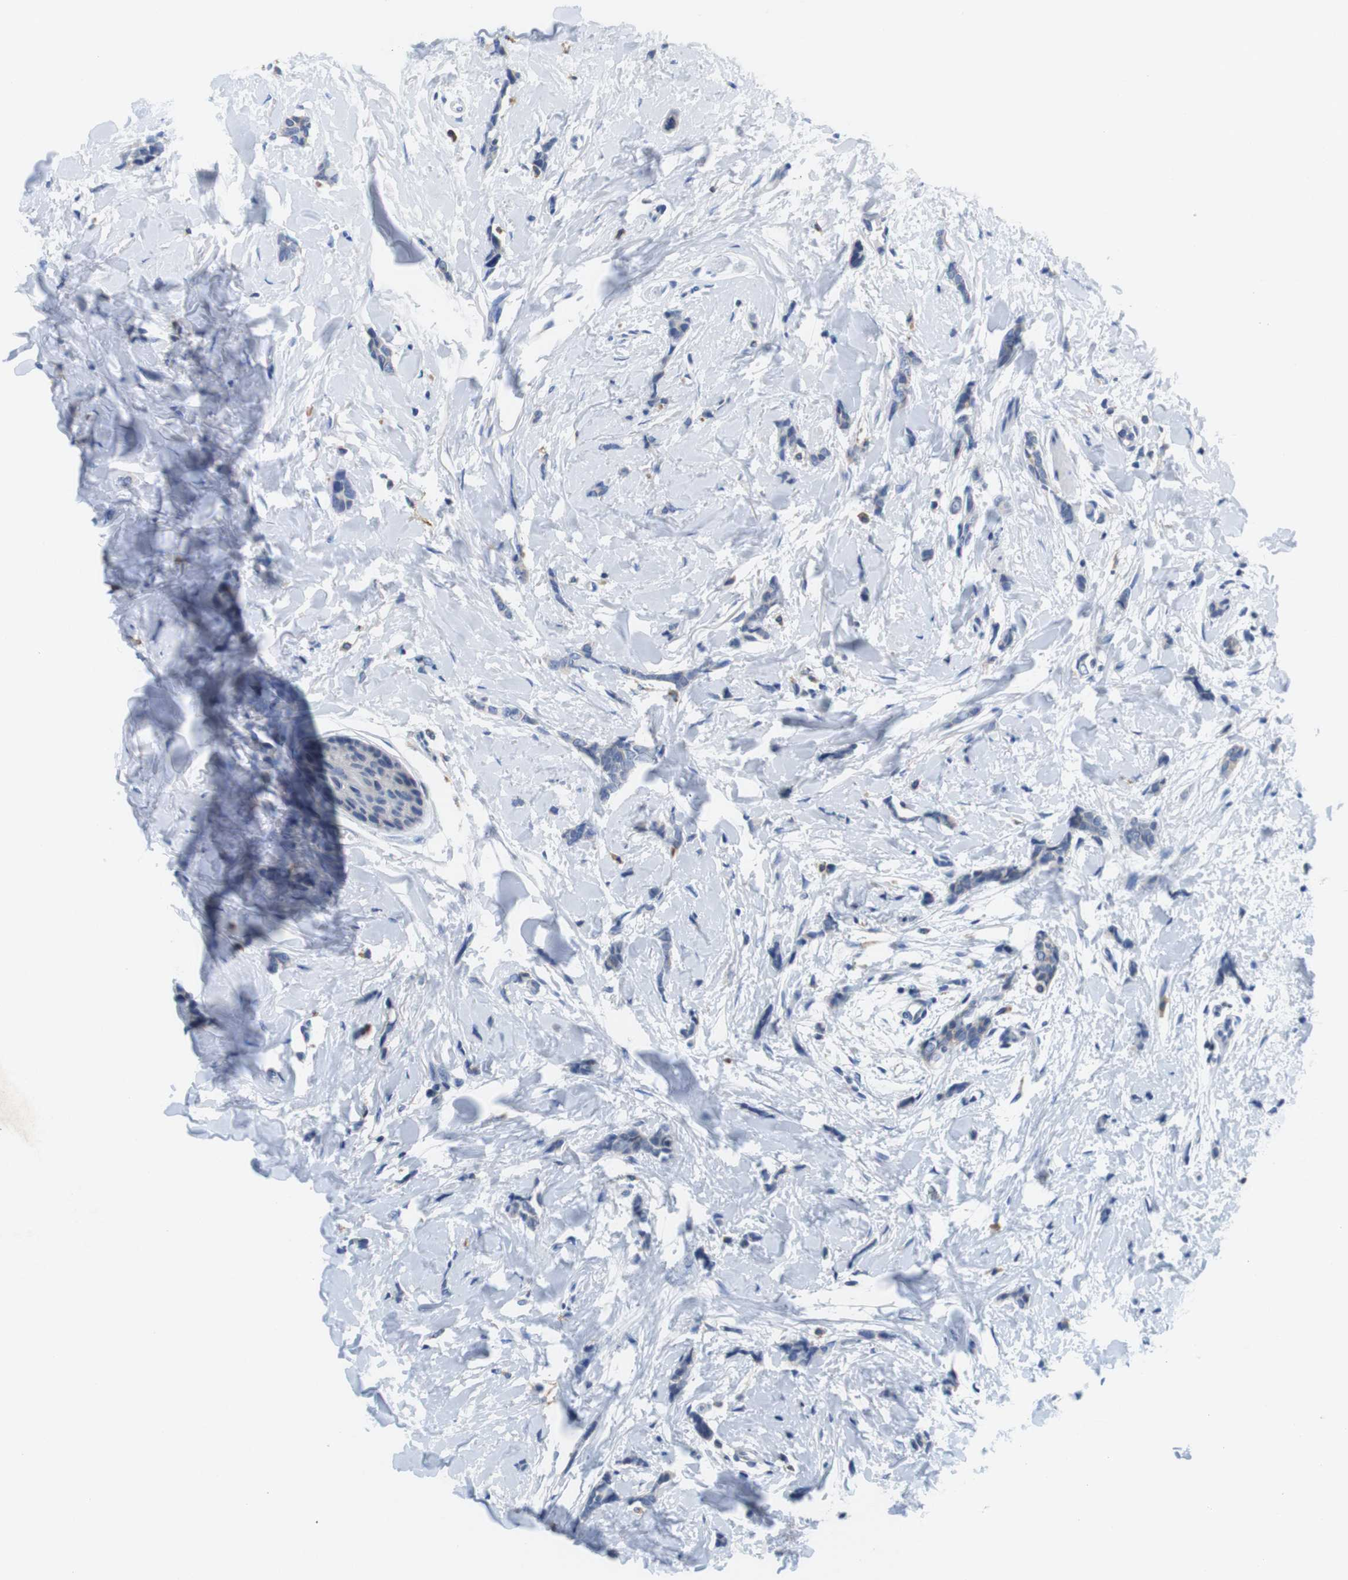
{"staining": {"intensity": "negative", "quantity": "none", "location": "none"}, "tissue": "breast cancer", "cell_type": "Tumor cells", "image_type": "cancer", "snomed": [{"axis": "morphology", "description": "Lobular carcinoma"}, {"axis": "topography", "description": "Skin"}, {"axis": "topography", "description": "Breast"}], "caption": "Histopathology image shows no protein staining in tumor cells of breast cancer tissue.", "gene": "CNGA2", "patient": {"sex": "female", "age": 46}}